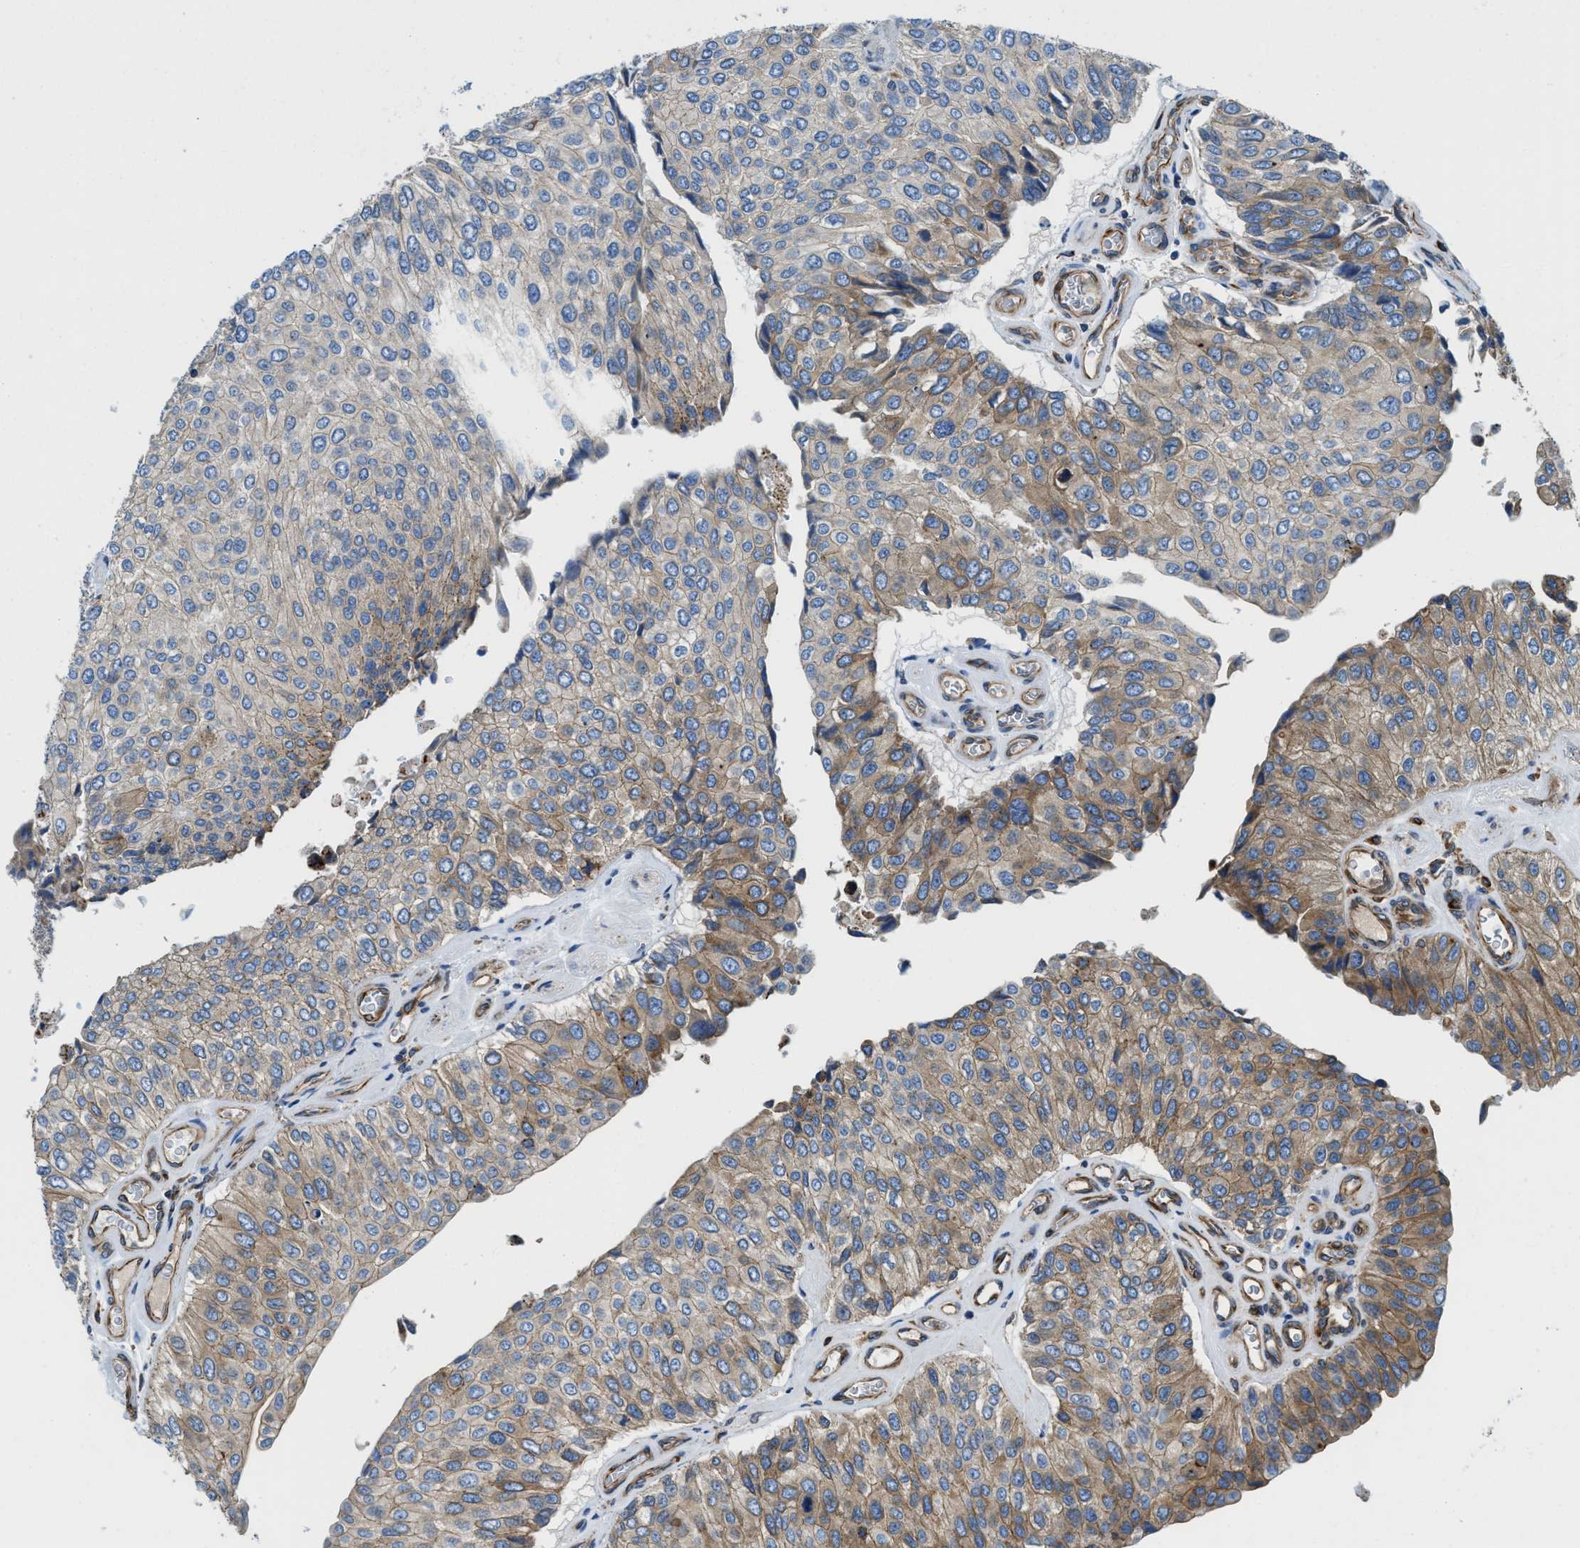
{"staining": {"intensity": "moderate", "quantity": "25%-75%", "location": "cytoplasmic/membranous"}, "tissue": "urothelial cancer", "cell_type": "Tumor cells", "image_type": "cancer", "snomed": [{"axis": "morphology", "description": "Urothelial carcinoma, High grade"}, {"axis": "topography", "description": "Kidney"}, {"axis": "topography", "description": "Urinary bladder"}], "caption": "Moderate cytoplasmic/membranous staining is appreciated in approximately 25%-75% of tumor cells in urothelial cancer.", "gene": "HSD17B12", "patient": {"sex": "male", "age": 77}}